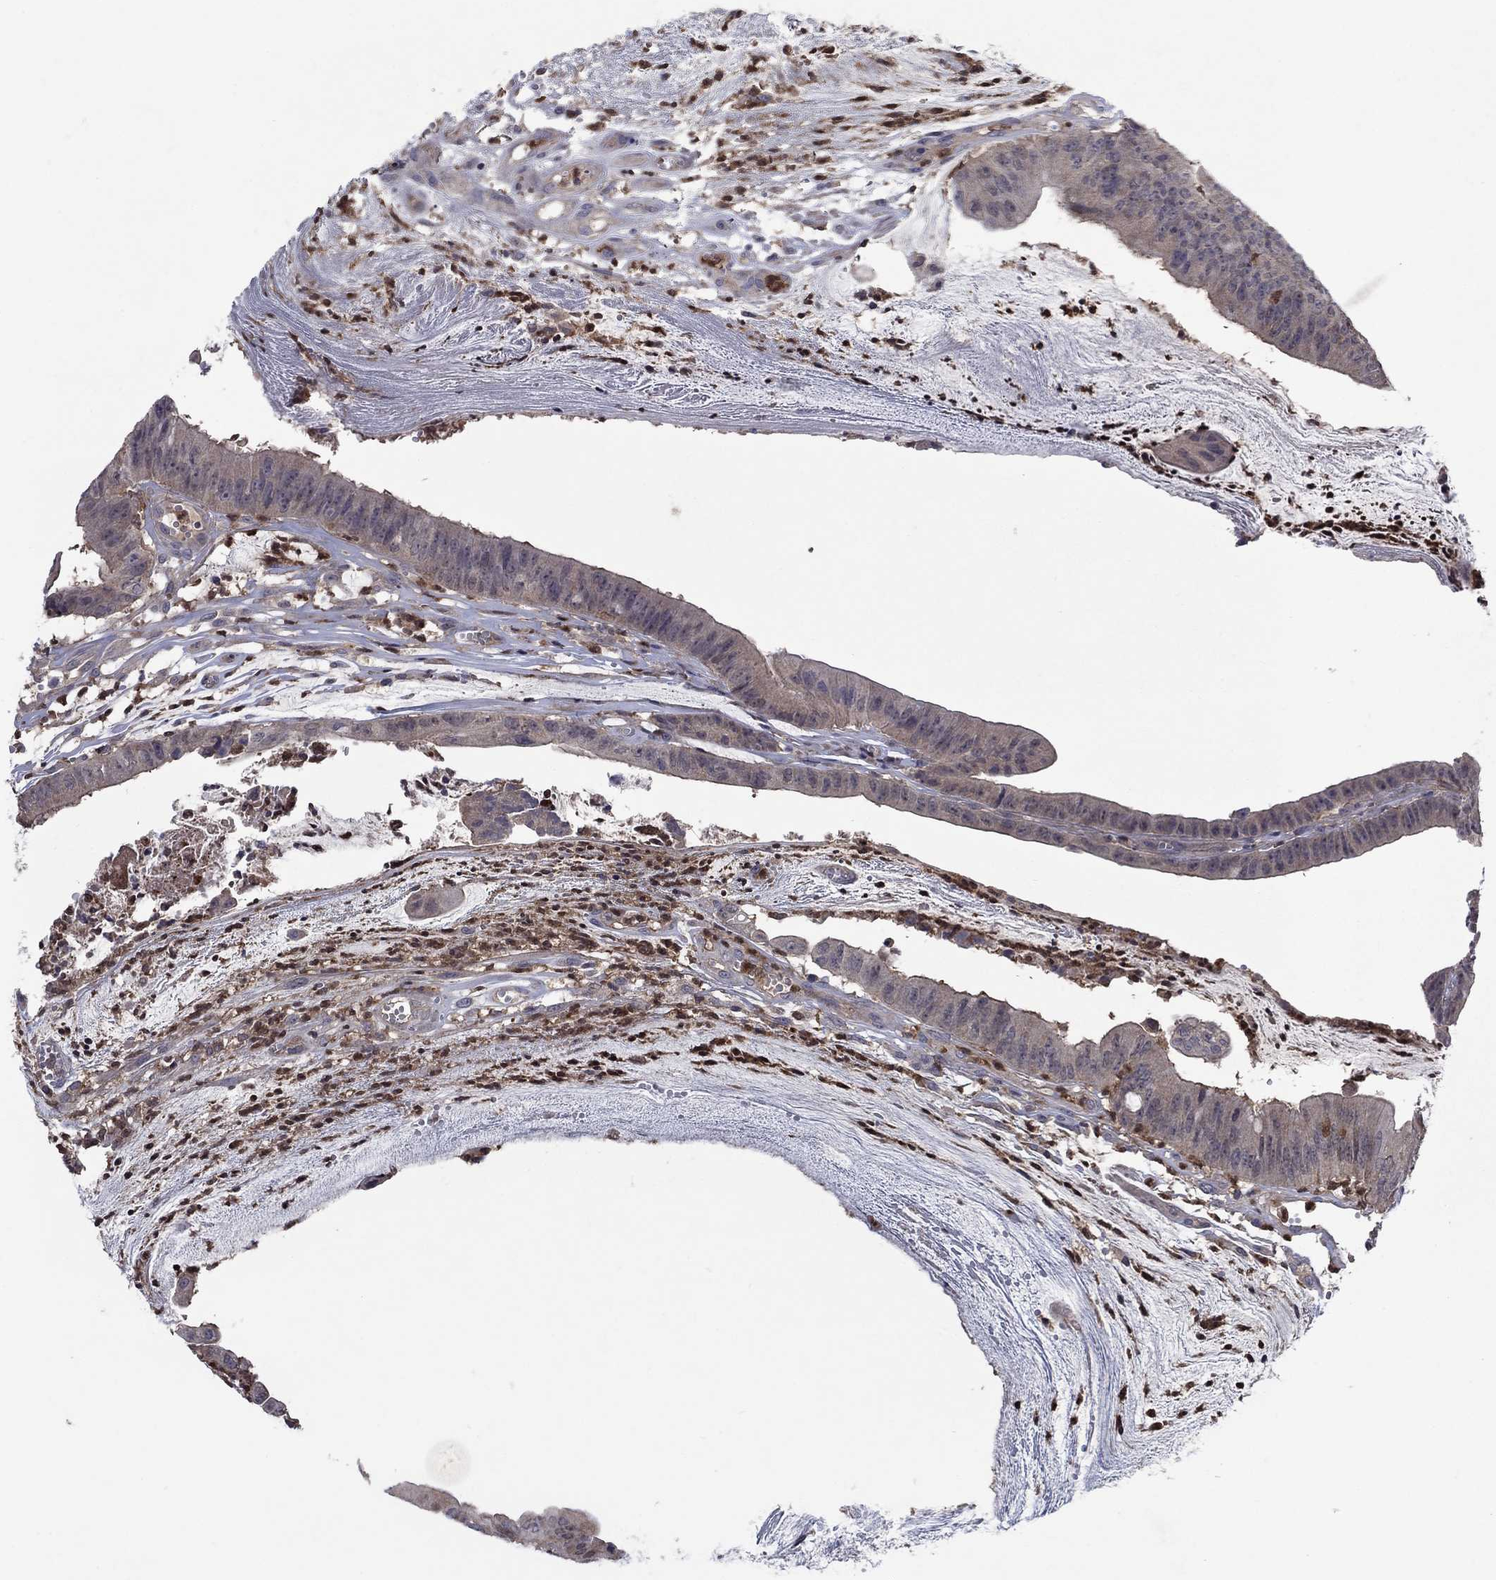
{"staining": {"intensity": "moderate", "quantity": "<25%", "location": "cytoplasmic/membranous"}, "tissue": "colorectal cancer", "cell_type": "Tumor cells", "image_type": "cancer", "snomed": [{"axis": "morphology", "description": "Adenocarcinoma, NOS"}, {"axis": "topography", "description": "Colon"}], "caption": "Immunohistochemistry (IHC) of colorectal cancer (adenocarcinoma) exhibits low levels of moderate cytoplasmic/membranous staining in approximately <25% of tumor cells.", "gene": "MSRB1", "patient": {"sex": "female", "age": 69}}